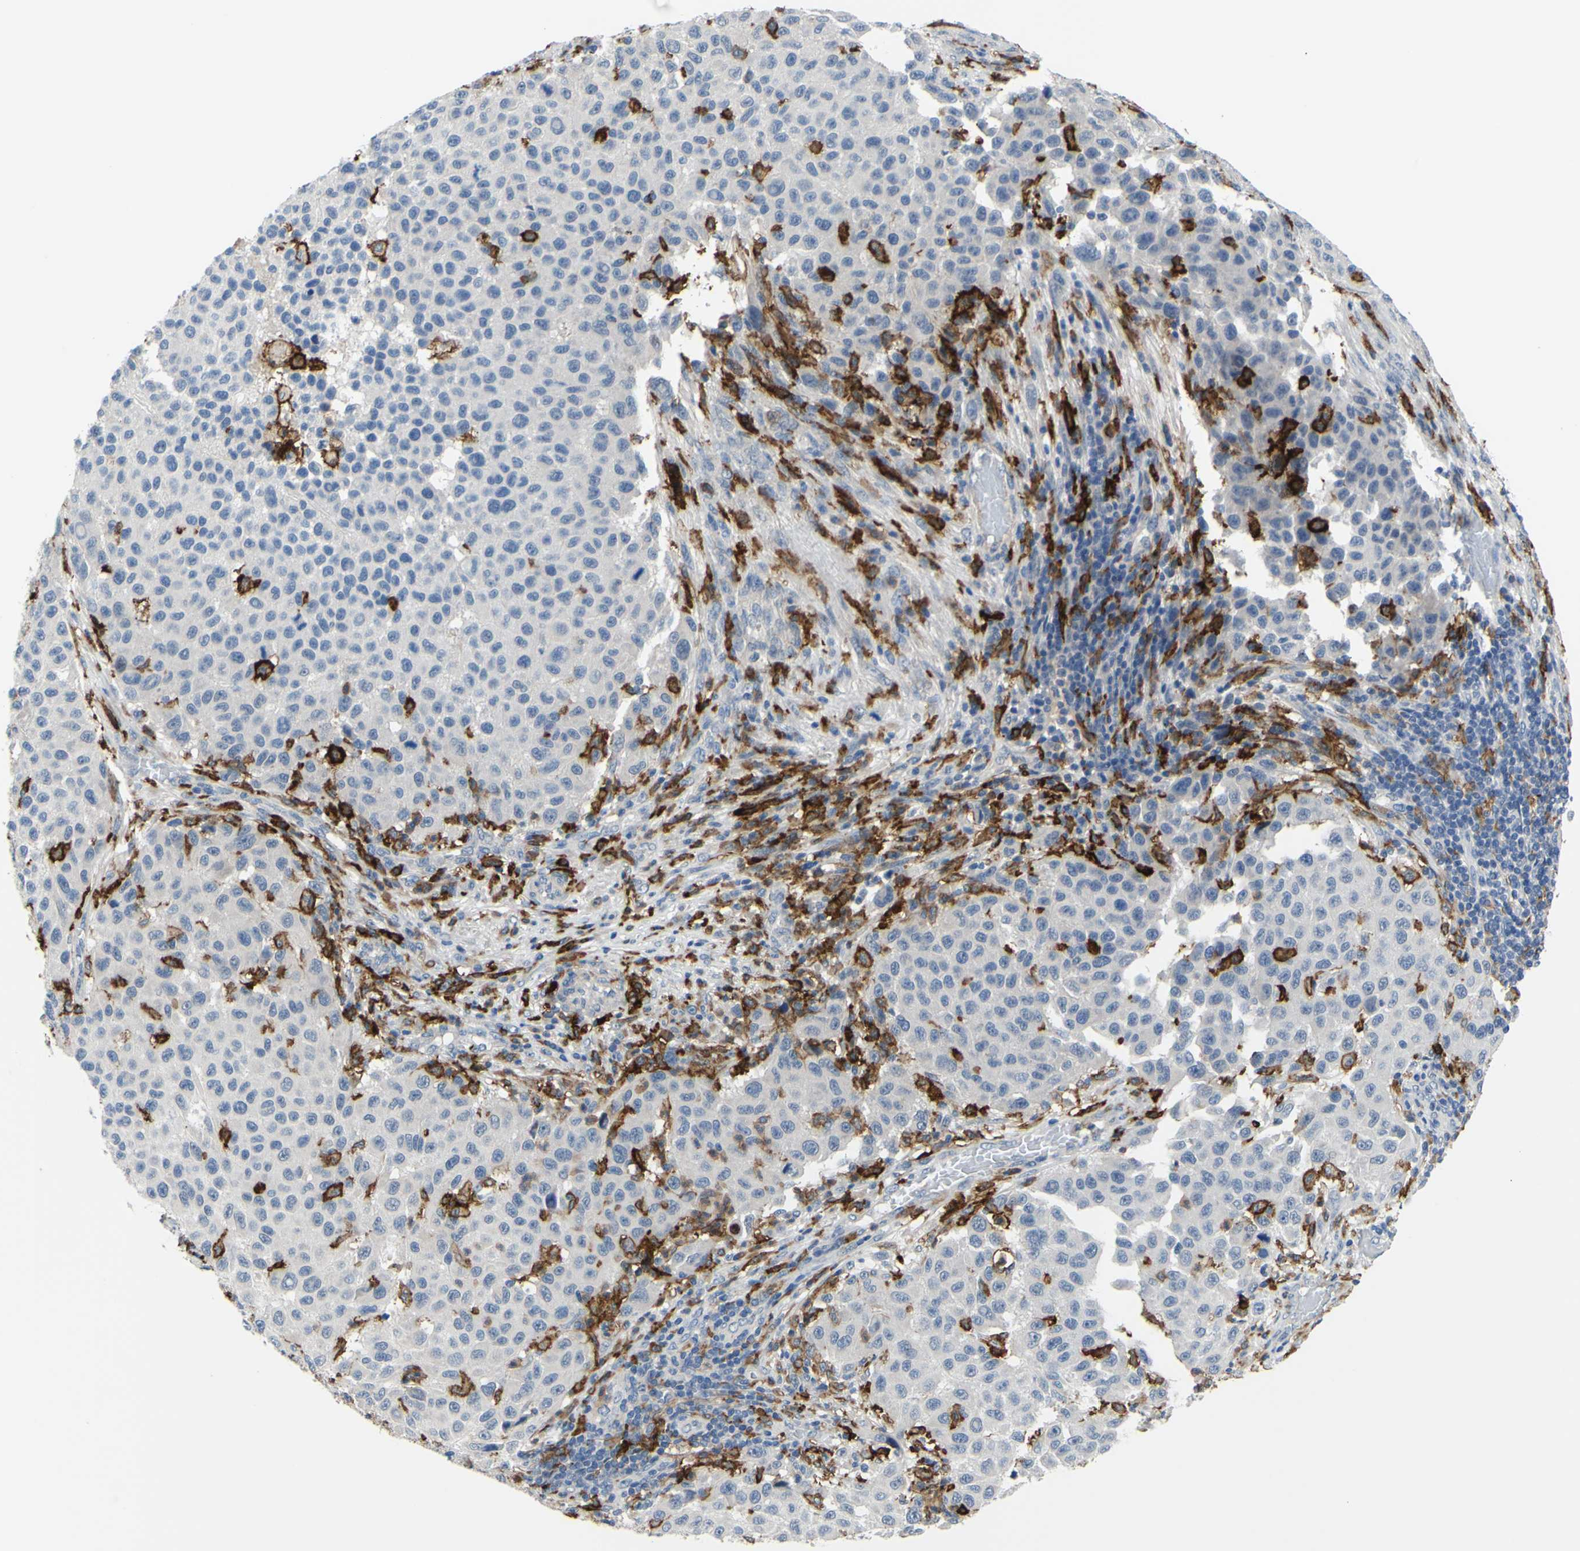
{"staining": {"intensity": "negative", "quantity": "none", "location": "none"}, "tissue": "melanoma", "cell_type": "Tumor cells", "image_type": "cancer", "snomed": [{"axis": "morphology", "description": "Malignant melanoma, Metastatic site"}, {"axis": "topography", "description": "Lymph node"}], "caption": "There is no significant expression in tumor cells of melanoma.", "gene": "FCGR2A", "patient": {"sex": "male", "age": 61}}